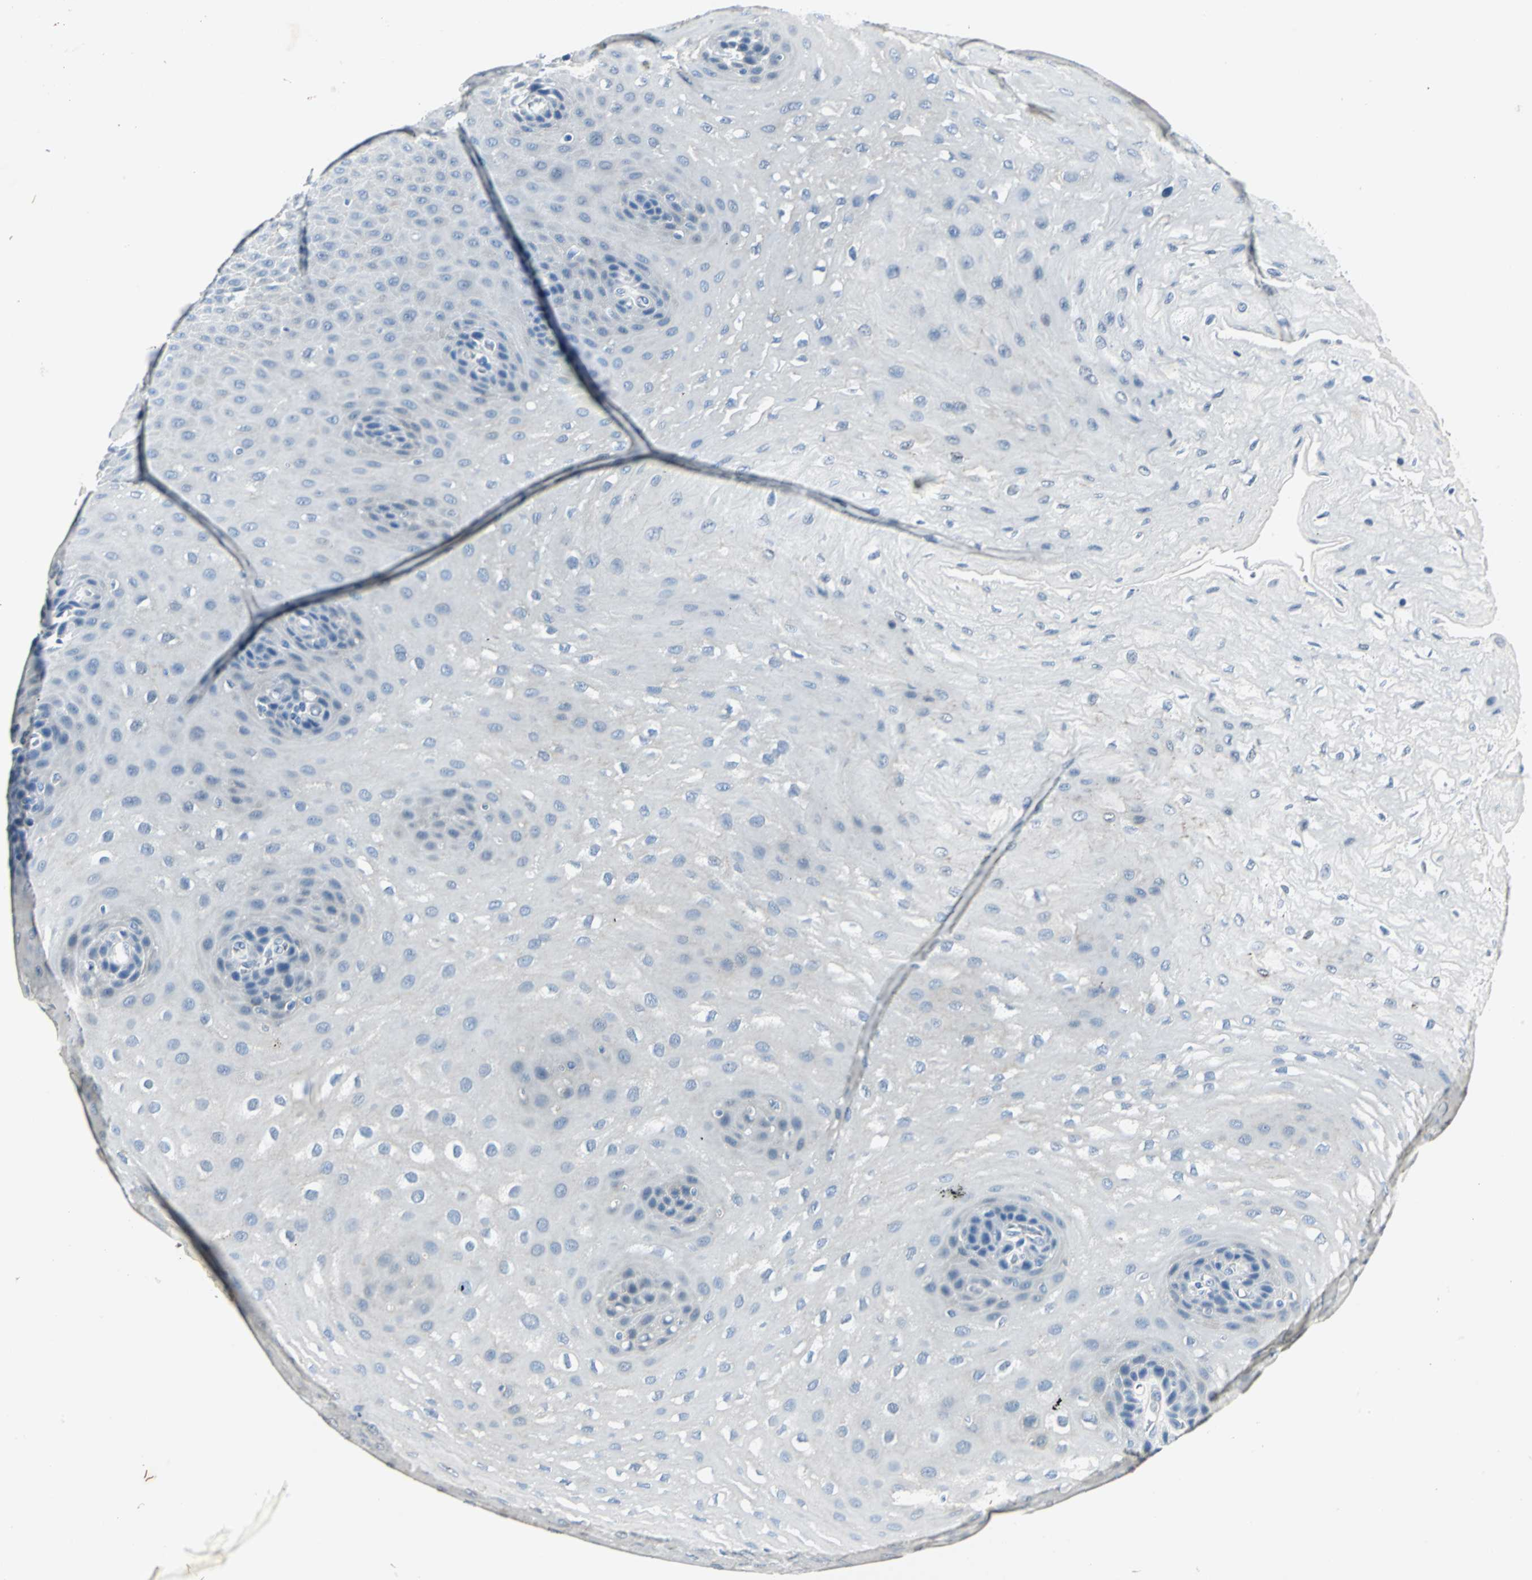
{"staining": {"intensity": "negative", "quantity": "none", "location": "none"}, "tissue": "esophagus", "cell_type": "Squamous epithelial cells", "image_type": "normal", "snomed": [{"axis": "morphology", "description": "Normal tissue, NOS"}, {"axis": "topography", "description": "Esophagus"}], "caption": "High magnification brightfield microscopy of benign esophagus stained with DAB (brown) and counterstained with hematoxylin (blue): squamous epithelial cells show no significant positivity.", "gene": "RIPOR1", "patient": {"sex": "female", "age": 72}}